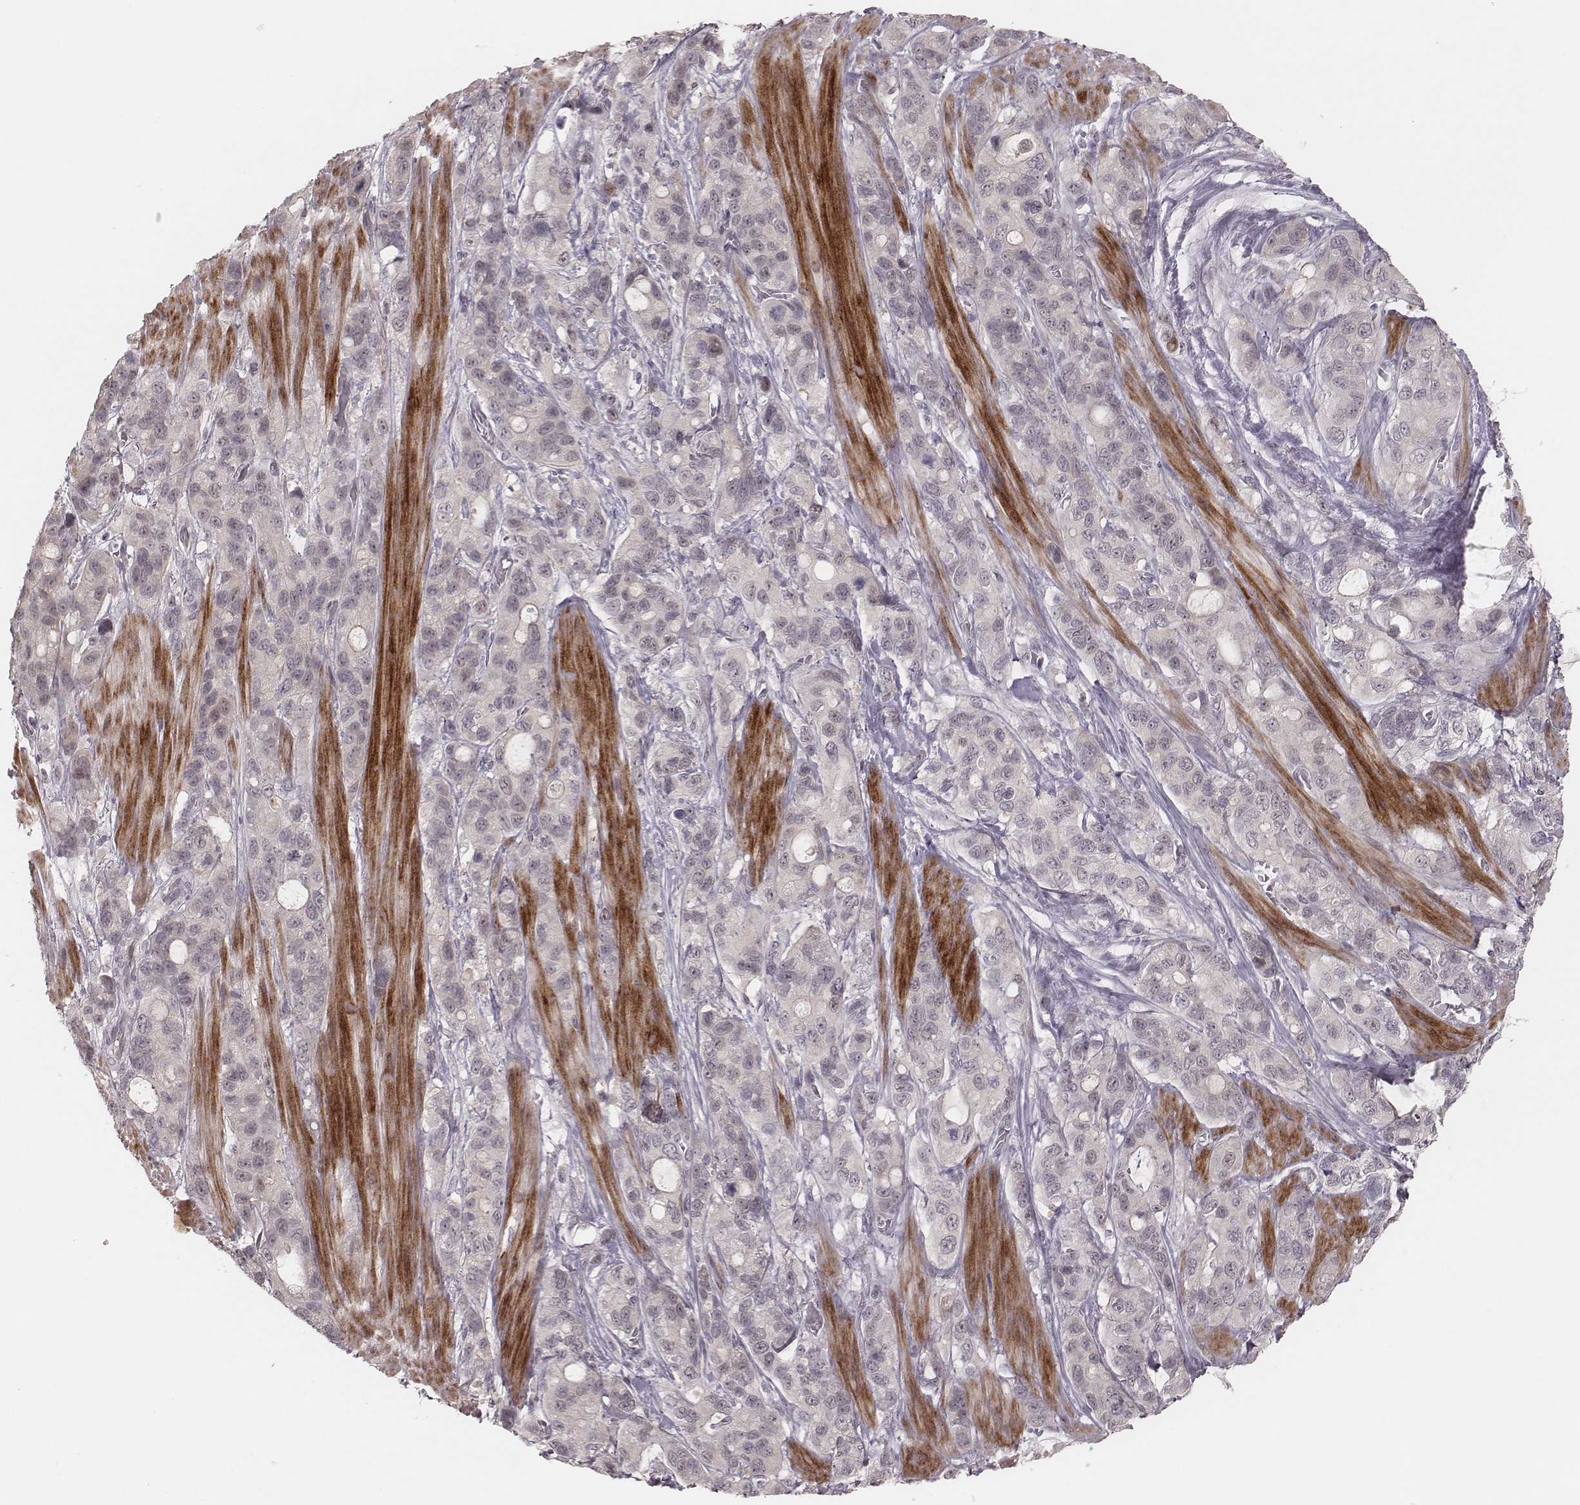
{"staining": {"intensity": "negative", "quantity": "none", "location": "none"}, "tissue": "stomach cancer", "cell_type": "Tumor cells", "image_type": "cancer", "snomed": [{"axis": "morphology", "description": "Adenocarcinoma, NOS"}, {"axis": "topography", "description": "Stomach"}], "caption": "Immunohistochemistry histopathology image of human stomach adenocarcinoma stained for a protein (brown), which shows no staining in tumor cells.", "gene": "FAM13B", "patient": {"sex": "male", "age": 63}}